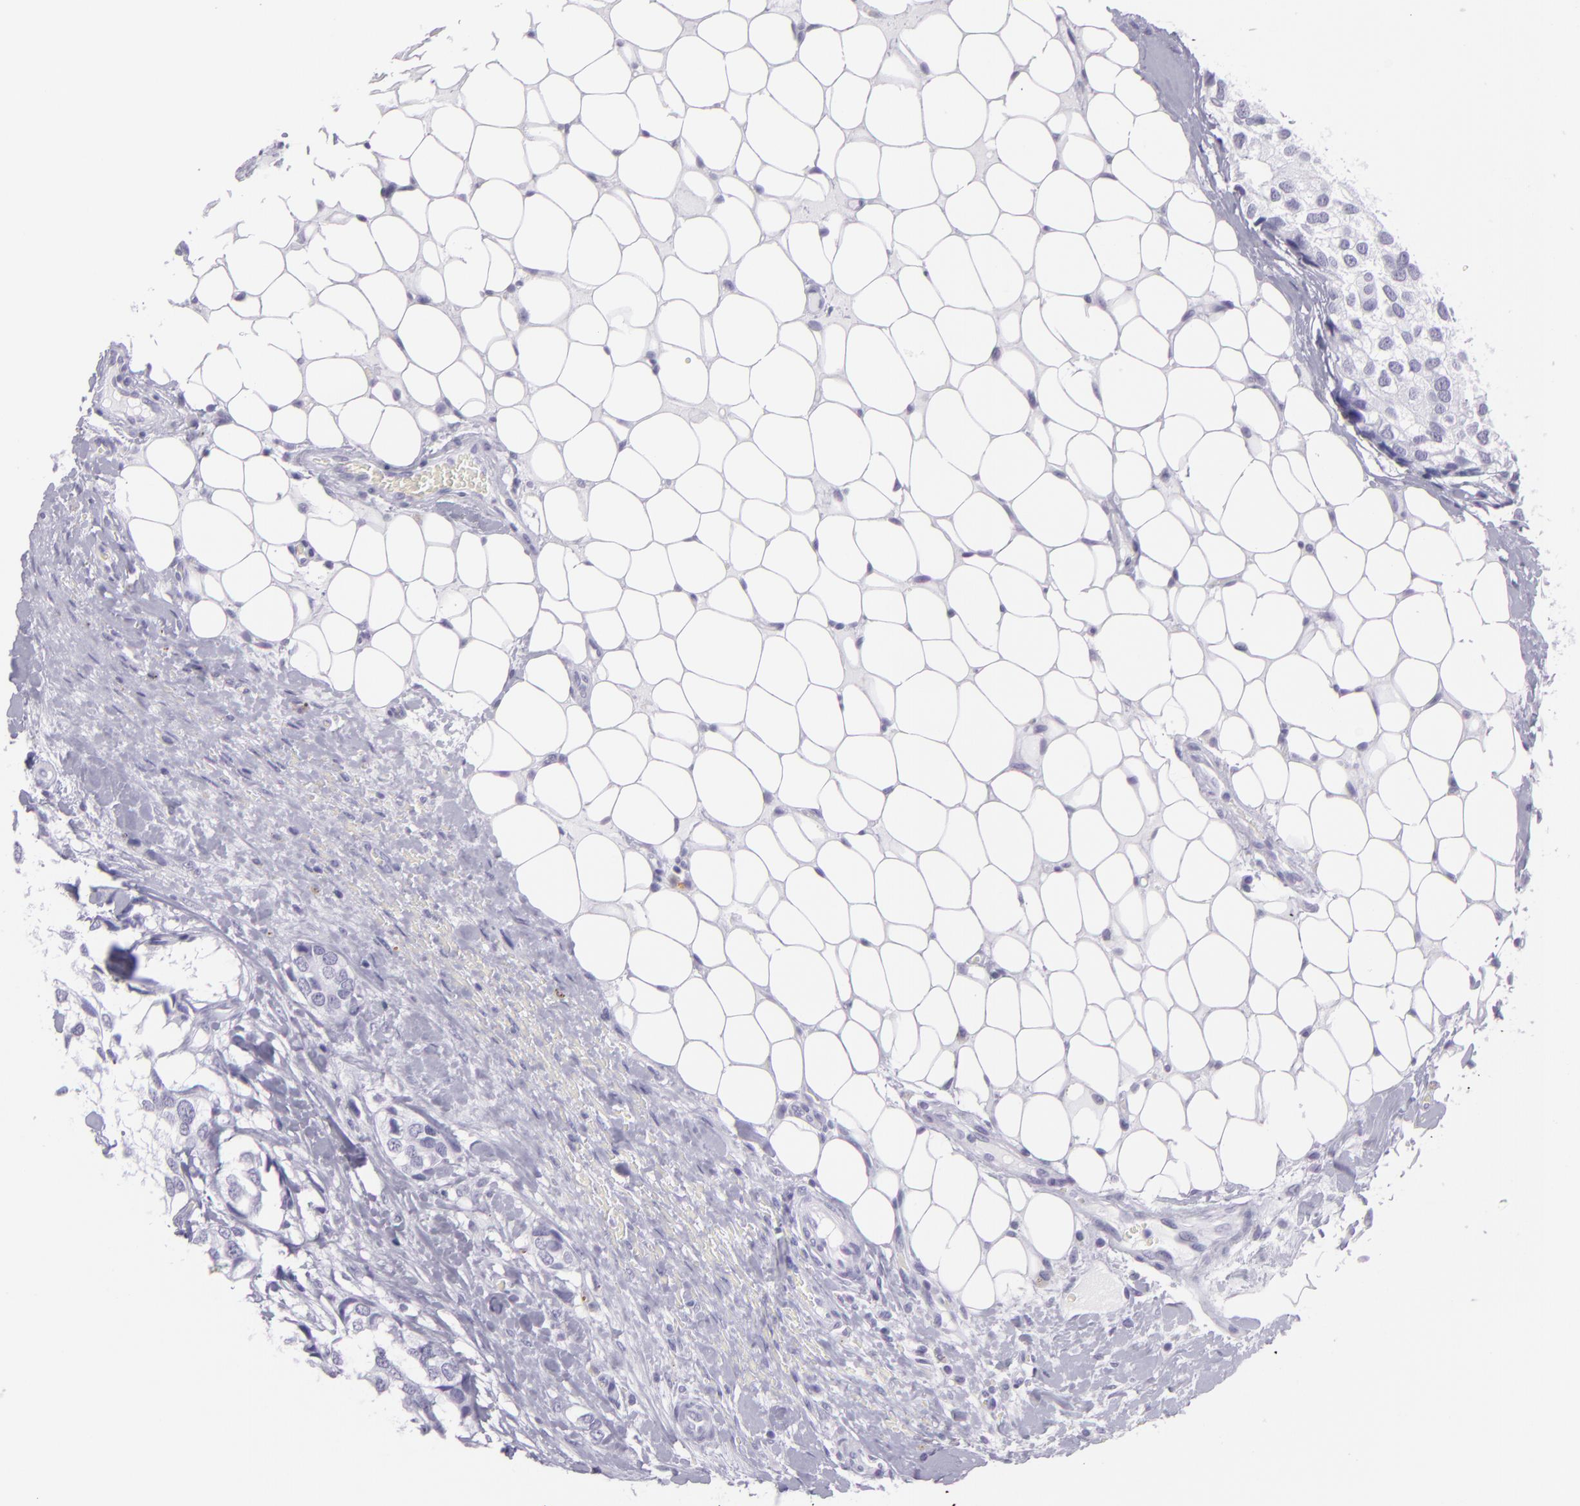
{"staining": {"intensity": "negative", "quantity": "none", "location": "none"}, "tissue": "breast cancer", "cell_type": "Tumor cells", "image_type": "cancer", "snomed": [{"axis": "morphology", "description": "Duct carcinoma"}, {"axis": "topography", "description": "Breast"}], "caption": "This is an immunohistochemistry (IHC) image of human breast intraductal carcinoma. There is no staining in tumor cells.", "gene": "MUC6", "patient": {"sex": "female", "age": 68}}